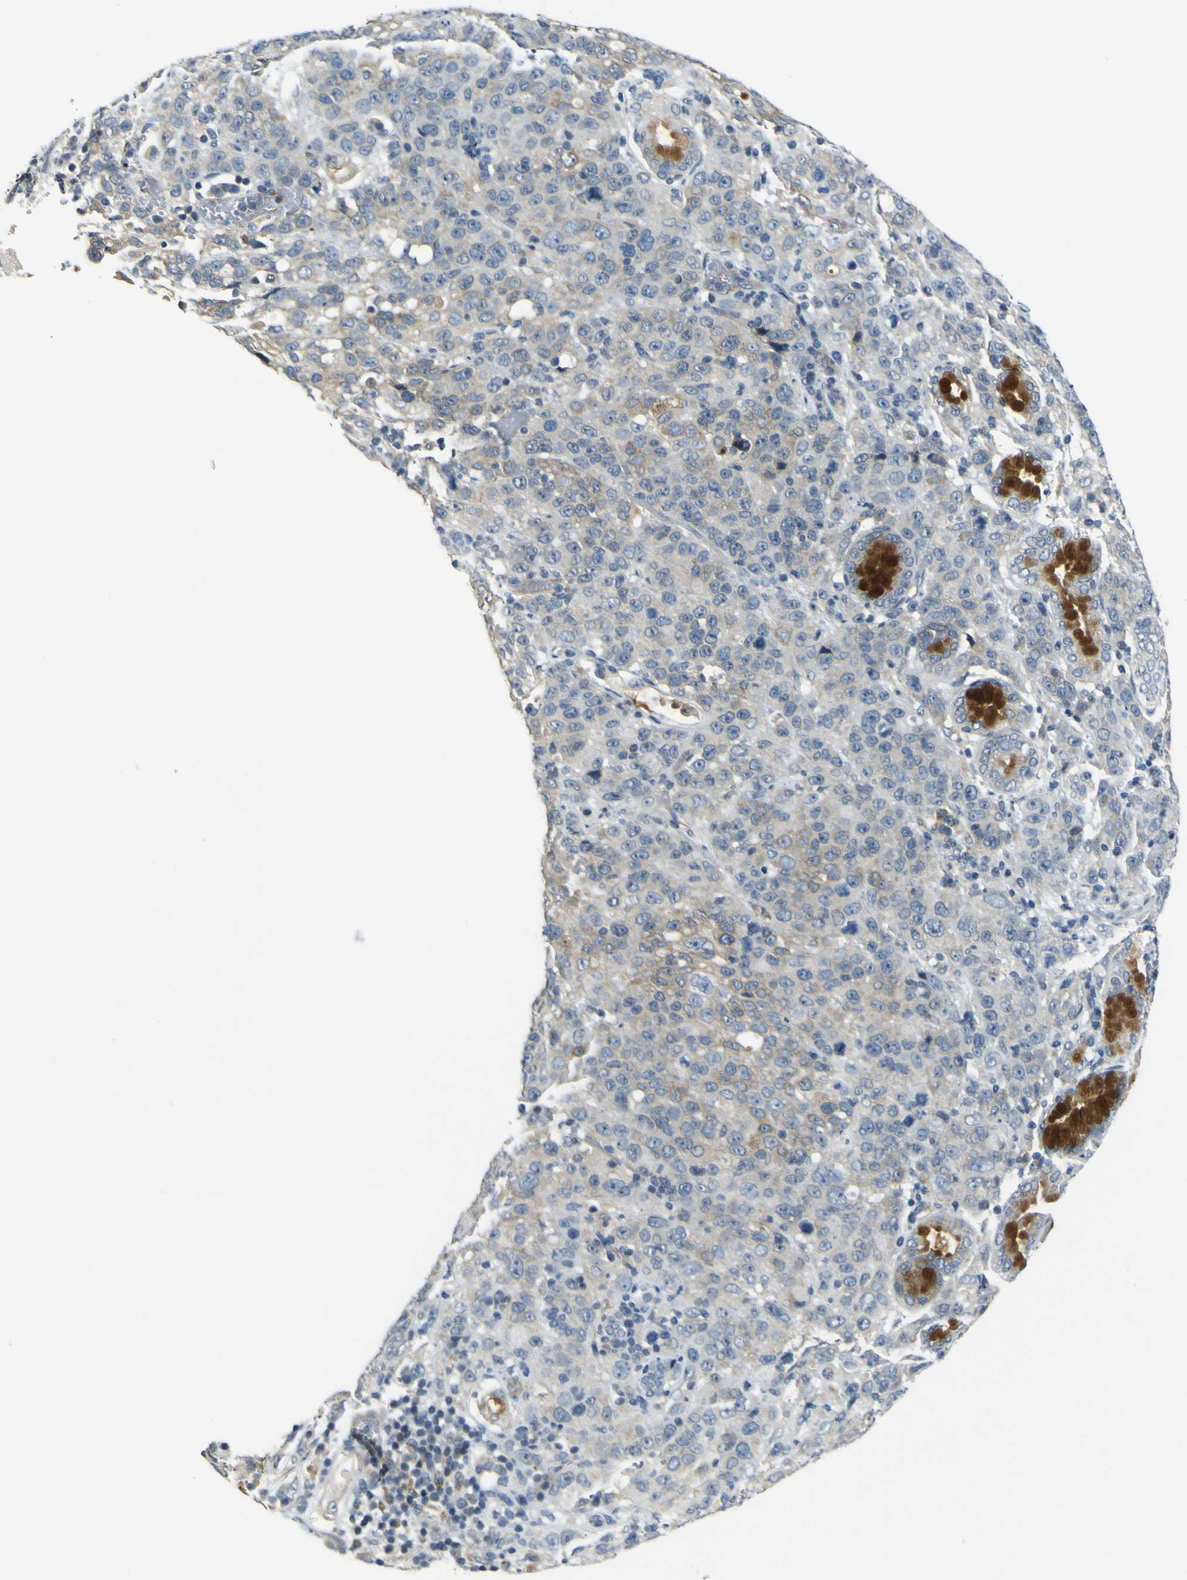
{"staining": {"intensity": "weak", "quantity": "<25%", "location": "cytoplasmic/membranous"}, "tissue": "stomach cancer", "cell_type": "Tumor cells", "image_type": "cancer", "snomed": [{"axis": "morphology", "description": "Normal tissue, NOS"}, {"axis": "morphology", "description": "Adenocarcinoma, NOS"}, {"axis": "topography", "description": "Stomach"}], "caption": "Tumor cells are negative for protein expression in human adenocarcinoma (stomach).", "gene": "LDLR", "patient": {"sex": "male", "age": 48}}